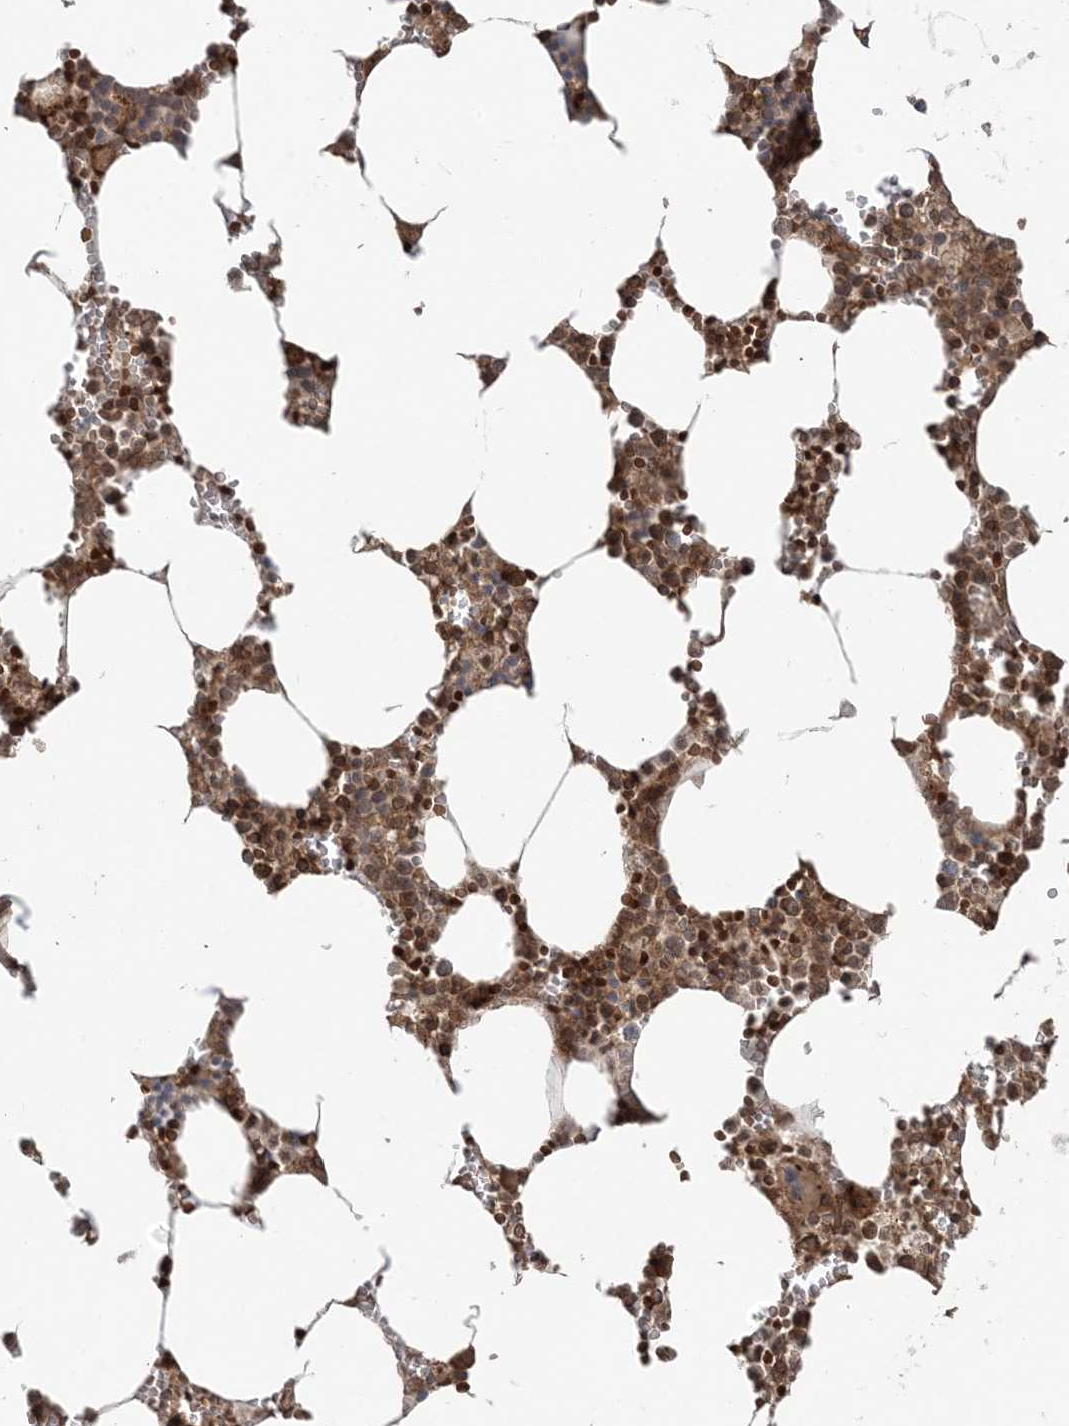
{"staining": {"intensity": "moderate", "quantity": ">75%", "location": "cytoplasmic/membranous"}, "tissue": "bone marrow", "cell_type": "Hematopoietic cells", "image_type": "normal", "snomed": [{"axis": "morphology", "description": "Normal tissue, NOS"}, {"axis": "topography", "description": "Bone marrow"}], "caption": "Bone marrow stained for a protein reveals moderate cytoplasmic/membranous positivity in hematopoietic cells. The staining was performed using DAB (3,3'-diaminobenzidine), with brown indicating positive protein expression. Nuclei are stained blue with hematoxylin.", "gene": "DDX19B", "patient": {"sex": "male", "age": 70}}